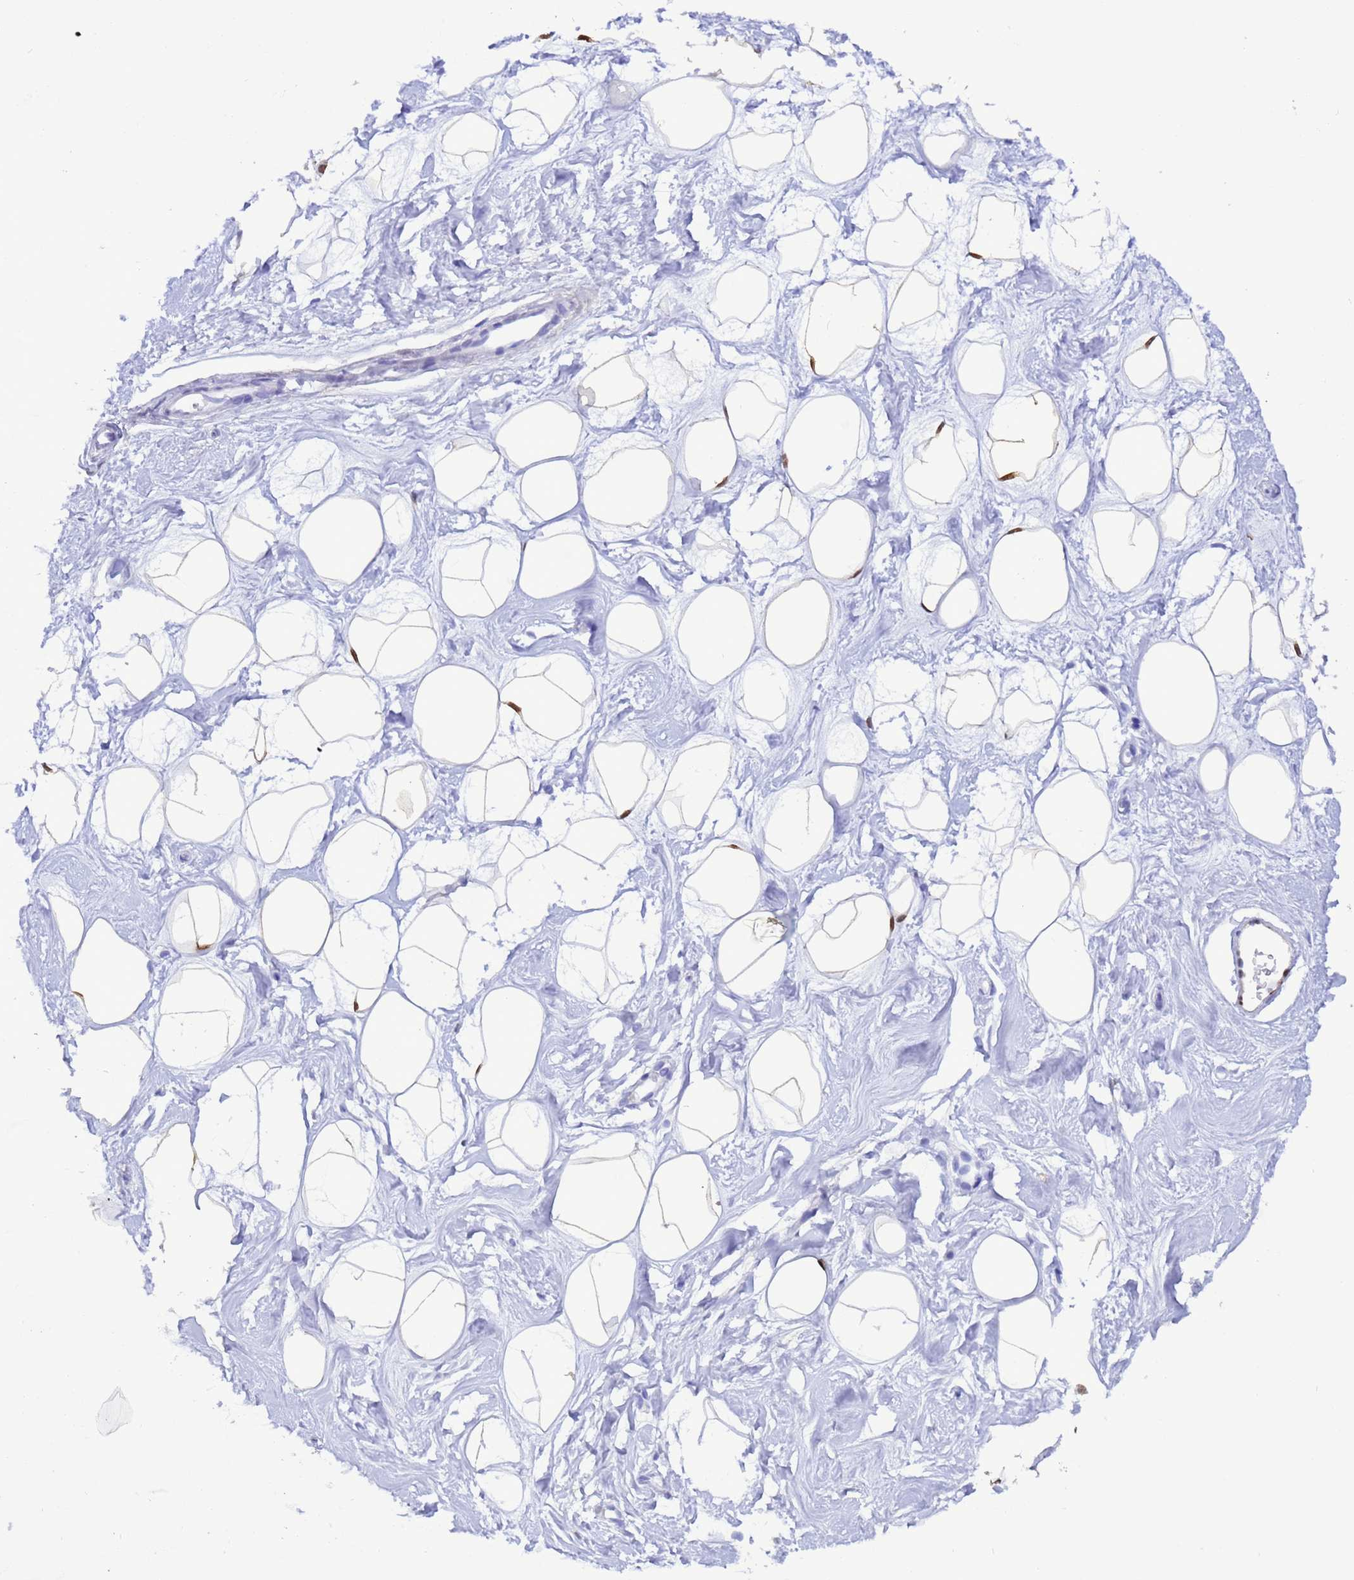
{"staining": {"intensity": "moderate", "quantity": ">75%", "location": "nuclear"}, "tissue": "breast", "cell_type": "Adipocytes", "image_type": "normal", "snomed": [{"axis": "morphology", "description": "Normal tissue, NOS"}, {"axis": "morphology", "description": "Adenoma, NOS"}, {"axis": "topography", "description": "Breast"}], "caption": "This histopathology image exhibits normal breast stained with immunohistochemistry (IHC) to label a protein in brown. The nuclear of adipocytes show moderate positivity for the protein. Nuclei are counter-stained blue.", "gene": "AKR1C2", "patient": {"sex": "female", "age": 23}}